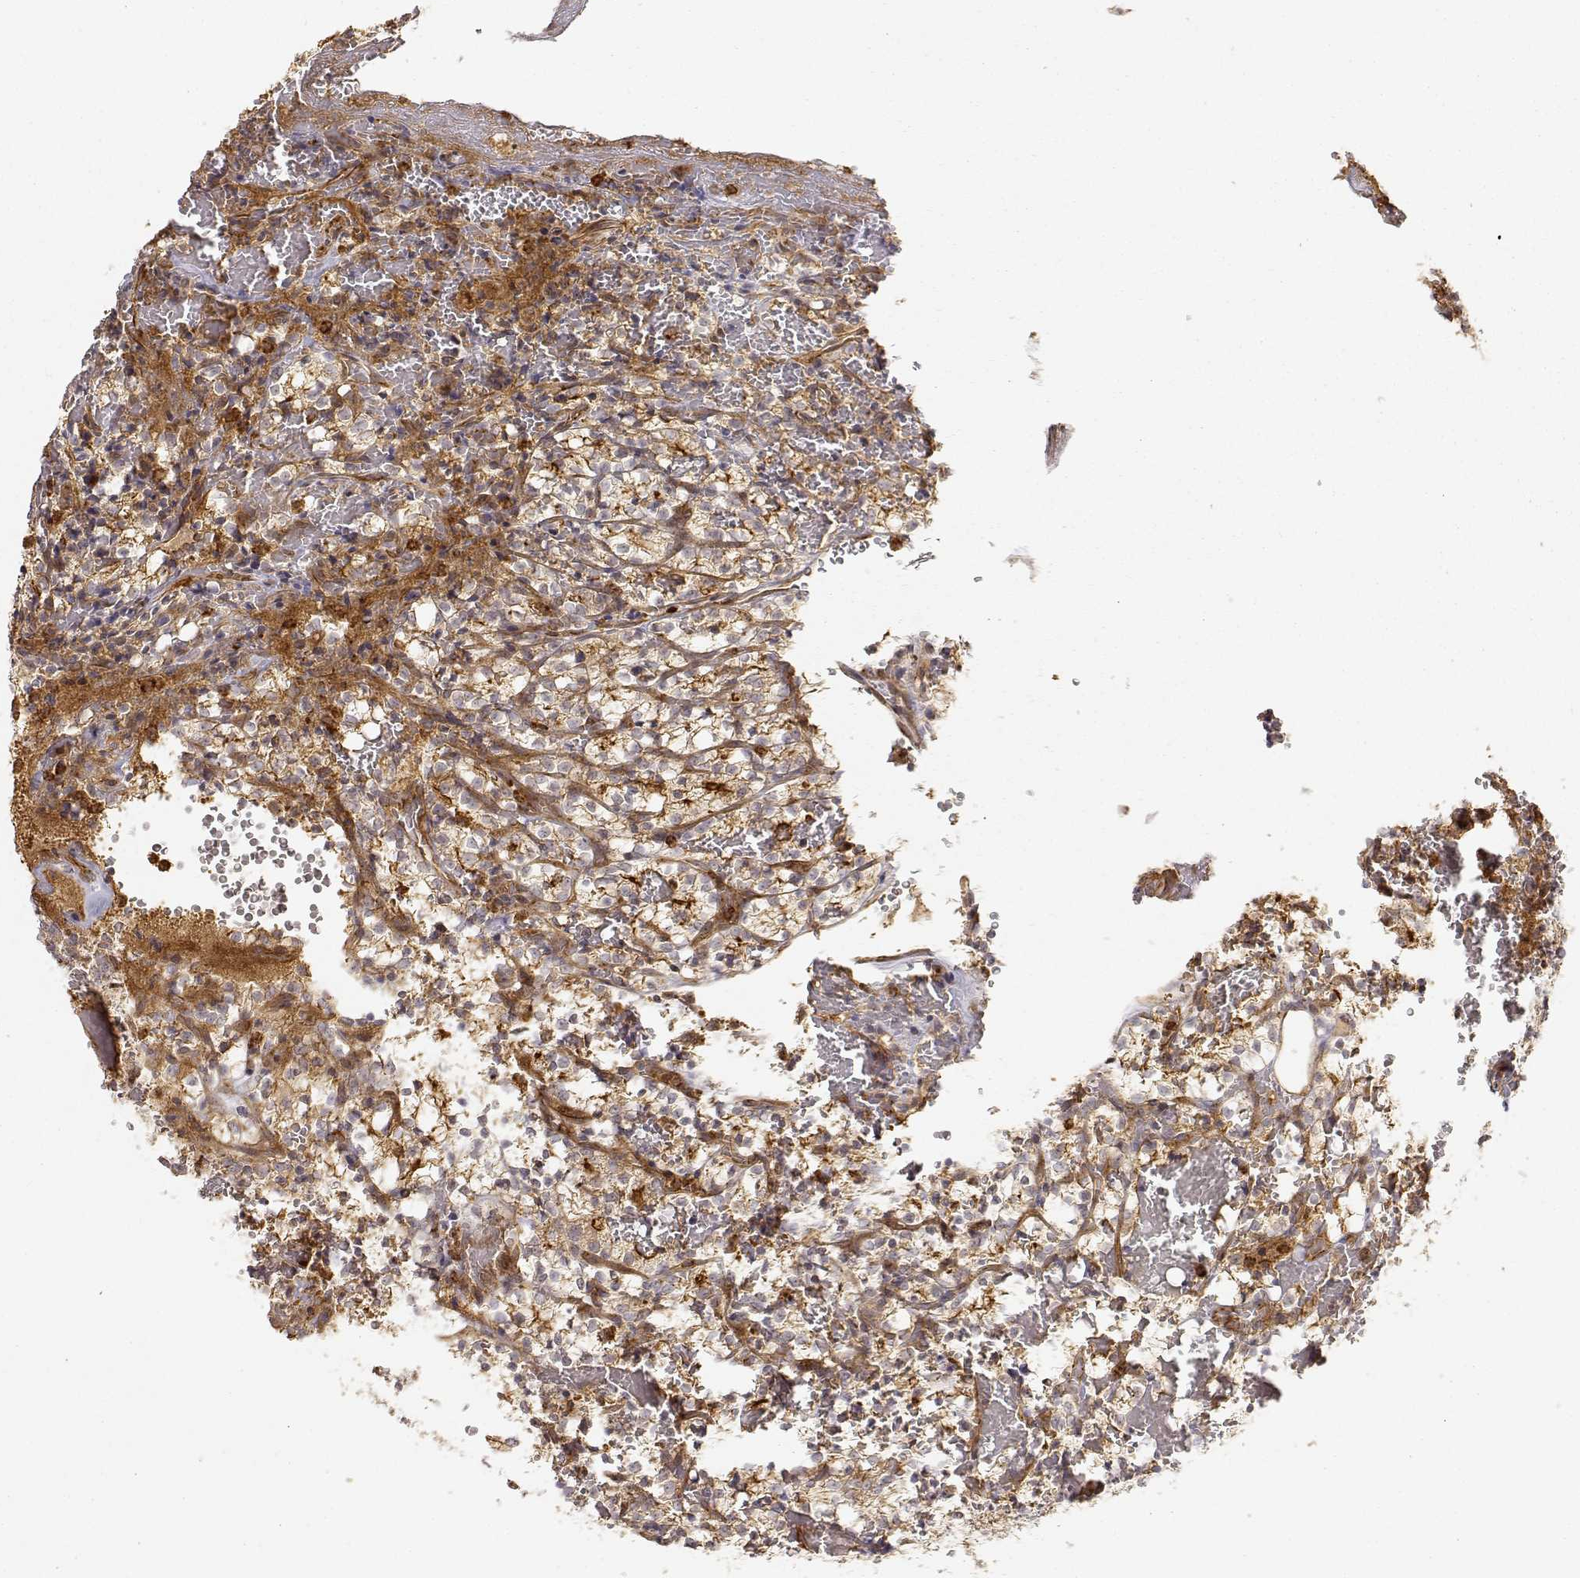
{"staining": {"intensity": "moderate", "quantity": ">75%", "location": "cytoplasmic/membranous"}, "tissue": "renal cancer", "cell_type": "Tumor cells", "image_type": "cancer", "snomed": [{"axis": "morphology", "description": "Adenocarcinoma, NOS"}, {"axis": "topography", "description": "Kidney"}], "caption": "Tumor cells demonstrate medium levels of moderate cytoplasmic/membranous expression in approximately >75% of cells in renal adenocarcinoma. The protein of interest is stained brown, and the nuclei are stained in blue (DAB IHC with brightfield microscopy, high magnification).", "gene": "CDK5RAP2", "patient": {"sex": "female", "age": 69}}